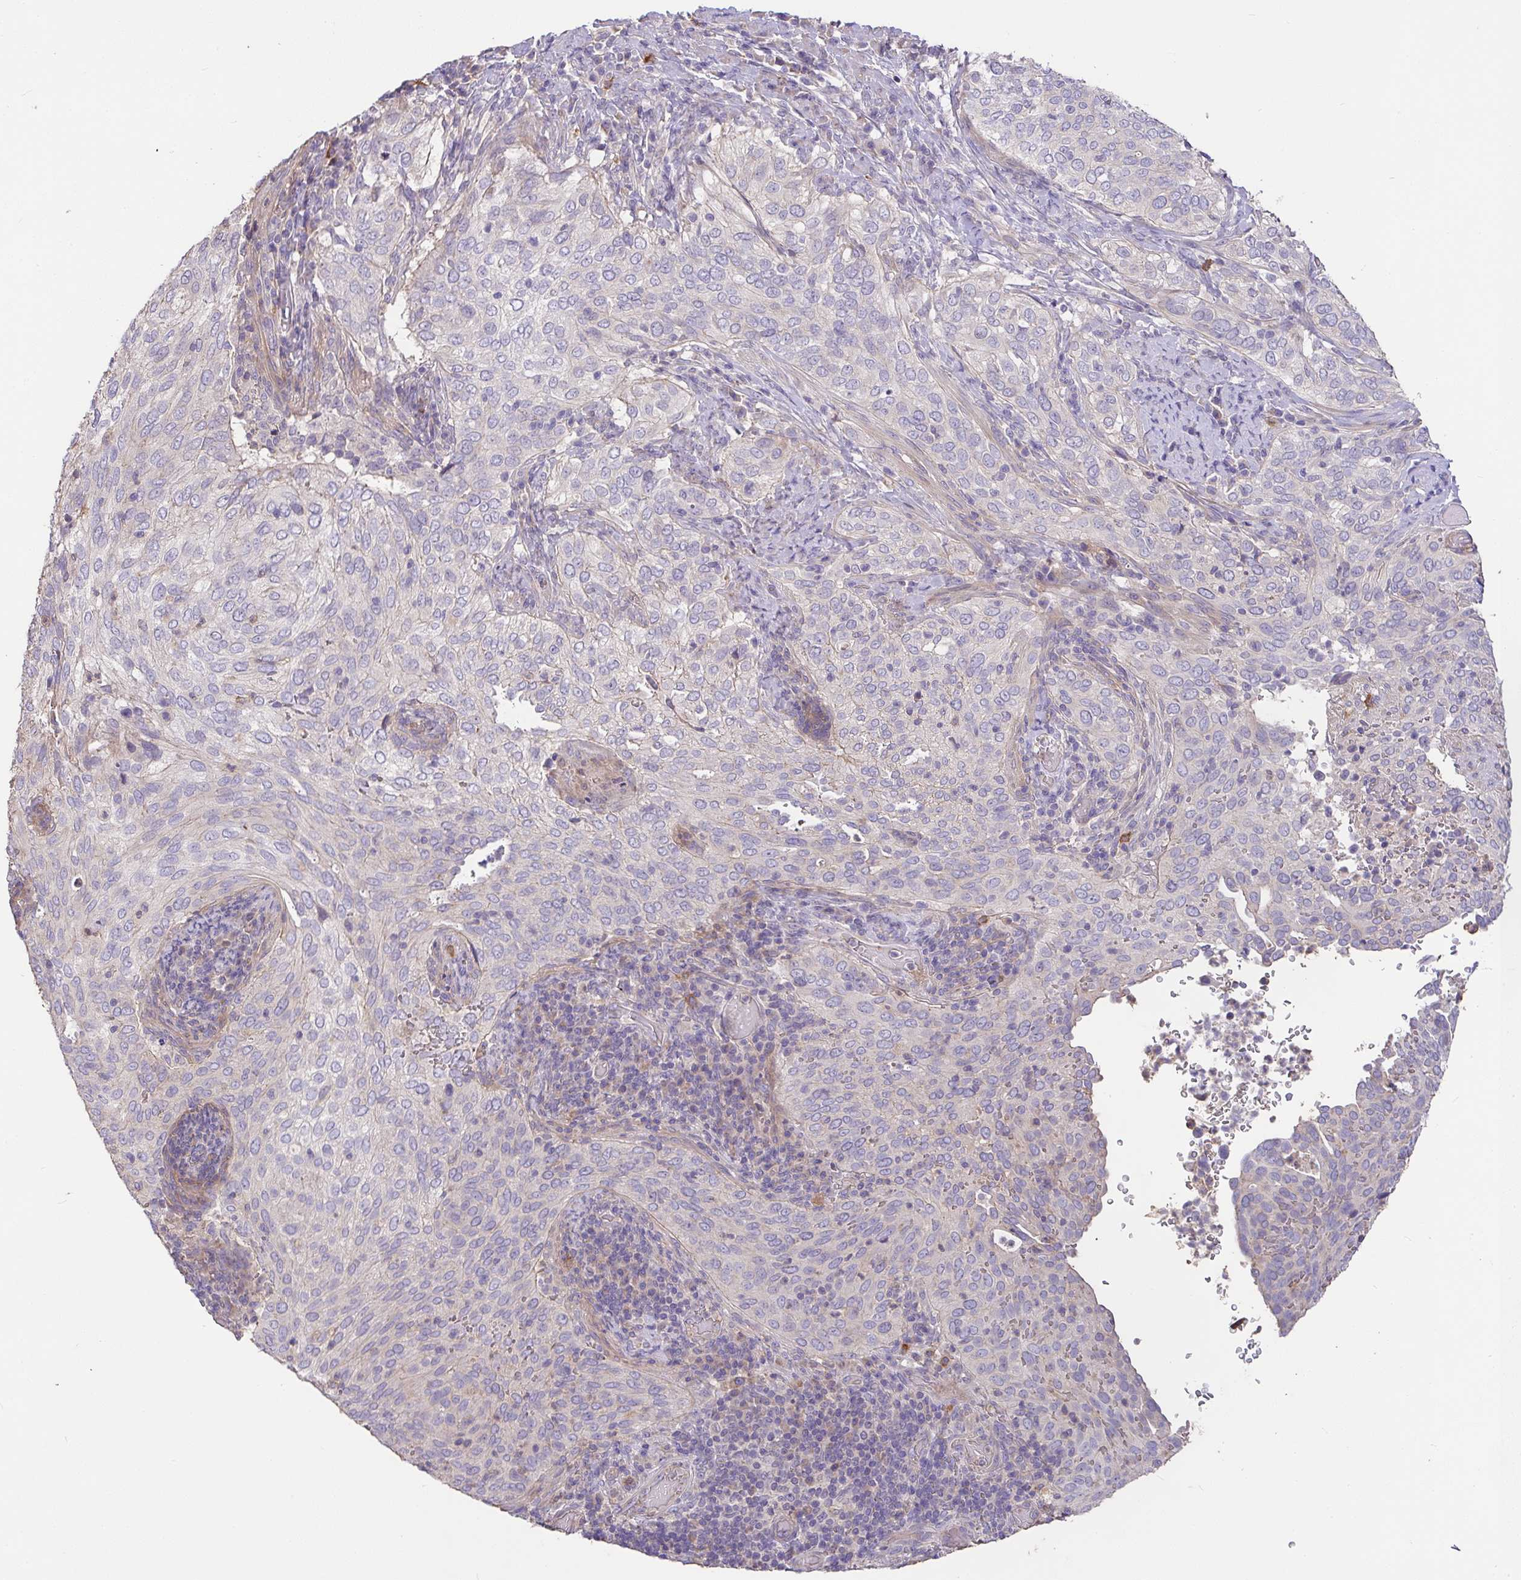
{"staining": {"intensity": "negative", "quantity": "none", "location": "none"}, "tissue": "cervical cancer", "cell_type": "Tumor cells", "image_type": "cancer", "snomed": [{"axis": "morphology", "description": "Squamous cell carcinoma, NOS"}, {"axis": "topography", "description": "Cervix"}], "caption": "This image is of cervical squamous cell carcinoma stained with IHC to label a protein in brown with the nuclei are counter-stained blue. There is no positivity in tumor cells.", "gene": "FCER1A", "patient": {"sex": "female", "age": 38}}